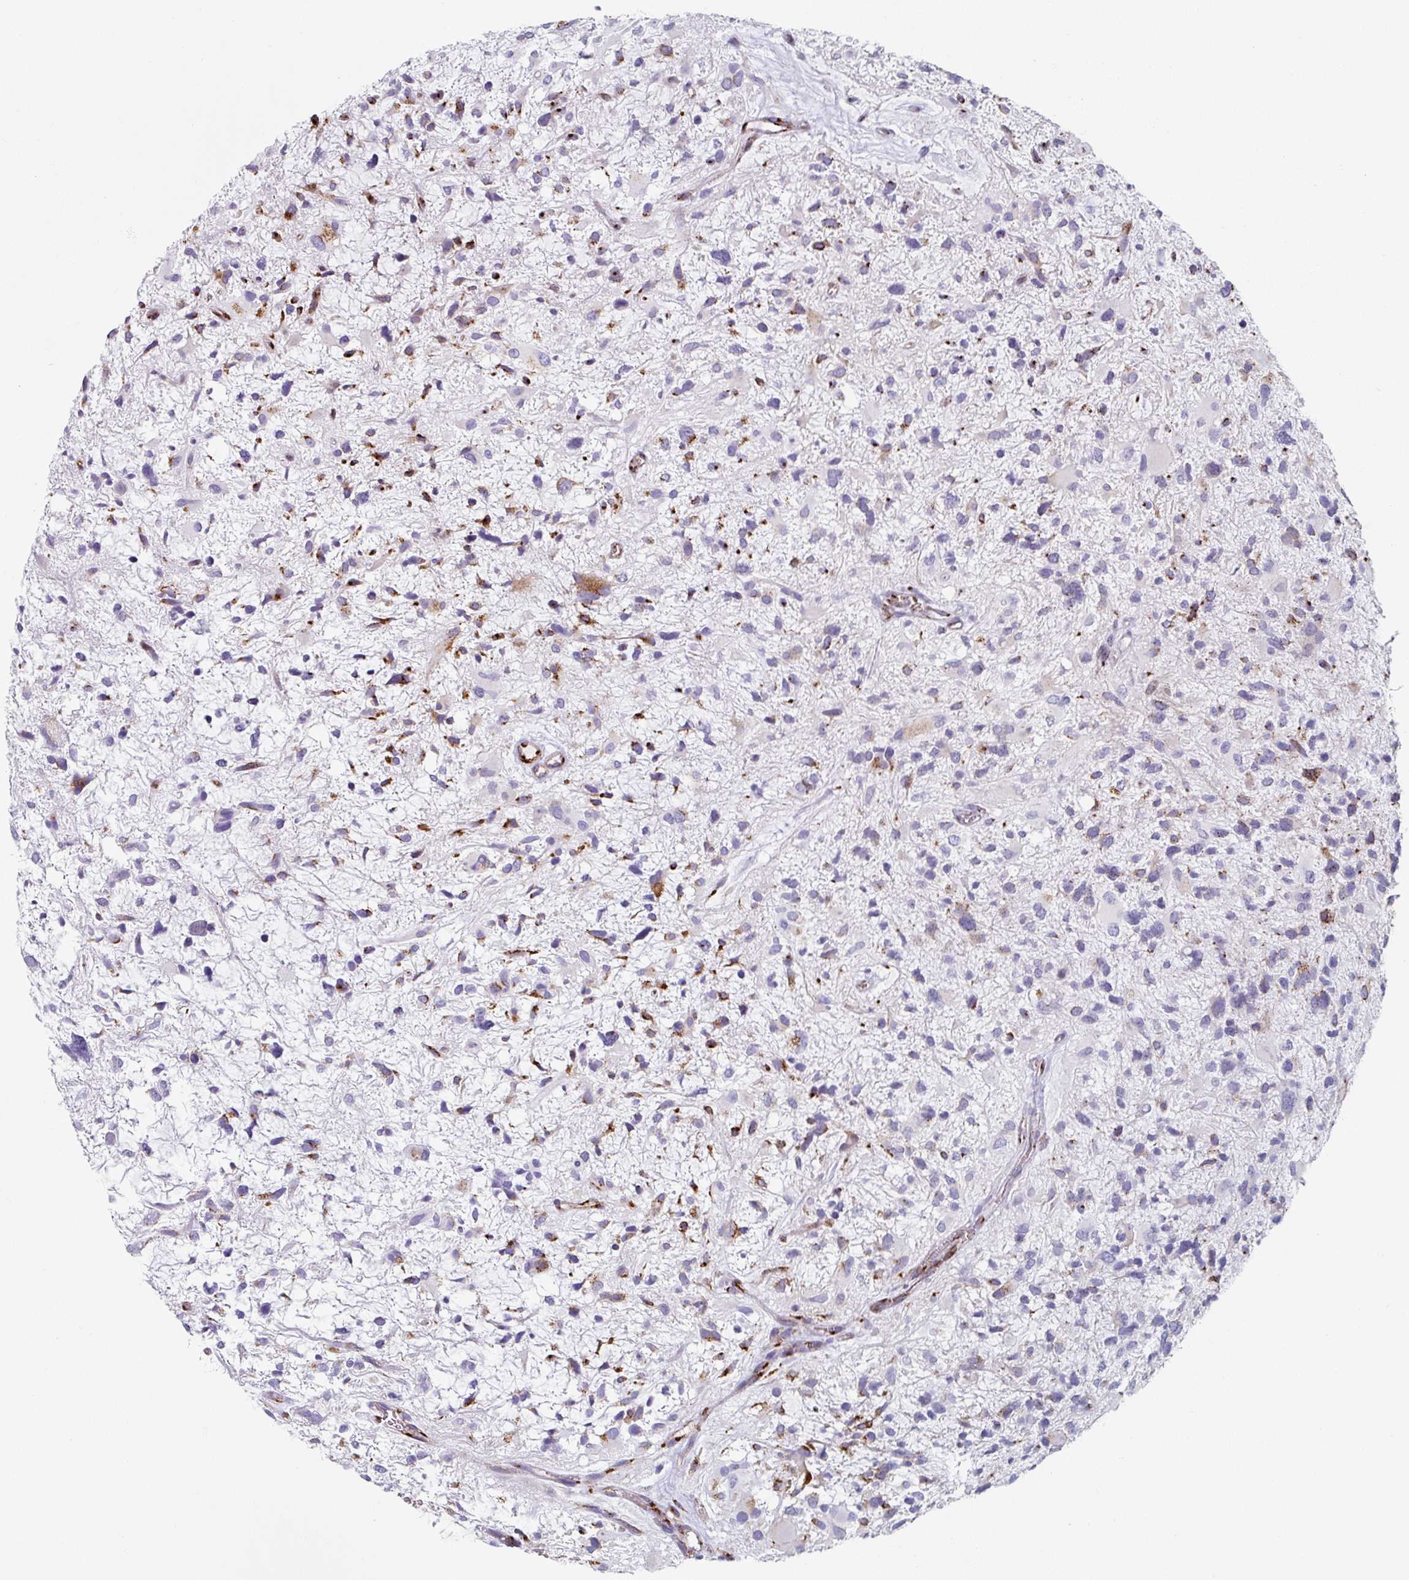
{"staining": {"intensity": "strong", "quantity": "<25%", "location": "cytoplasmic/membranous"}, "tissue": "glioma", "cell_type": "Tumor cells", "image_type": "cancer", "snomed": [{"axis": "morphology", "description": "Glioma, malignant, High grade"}, {"axis": "topography", "description": "Brain"}], "caption": "An image of glioma stained for a protein shows strong cytoplasmic/membranous brown staining in tumor cells.", "gene": "CCDC85B", "patient": {"sex": "female", "age": 11}}